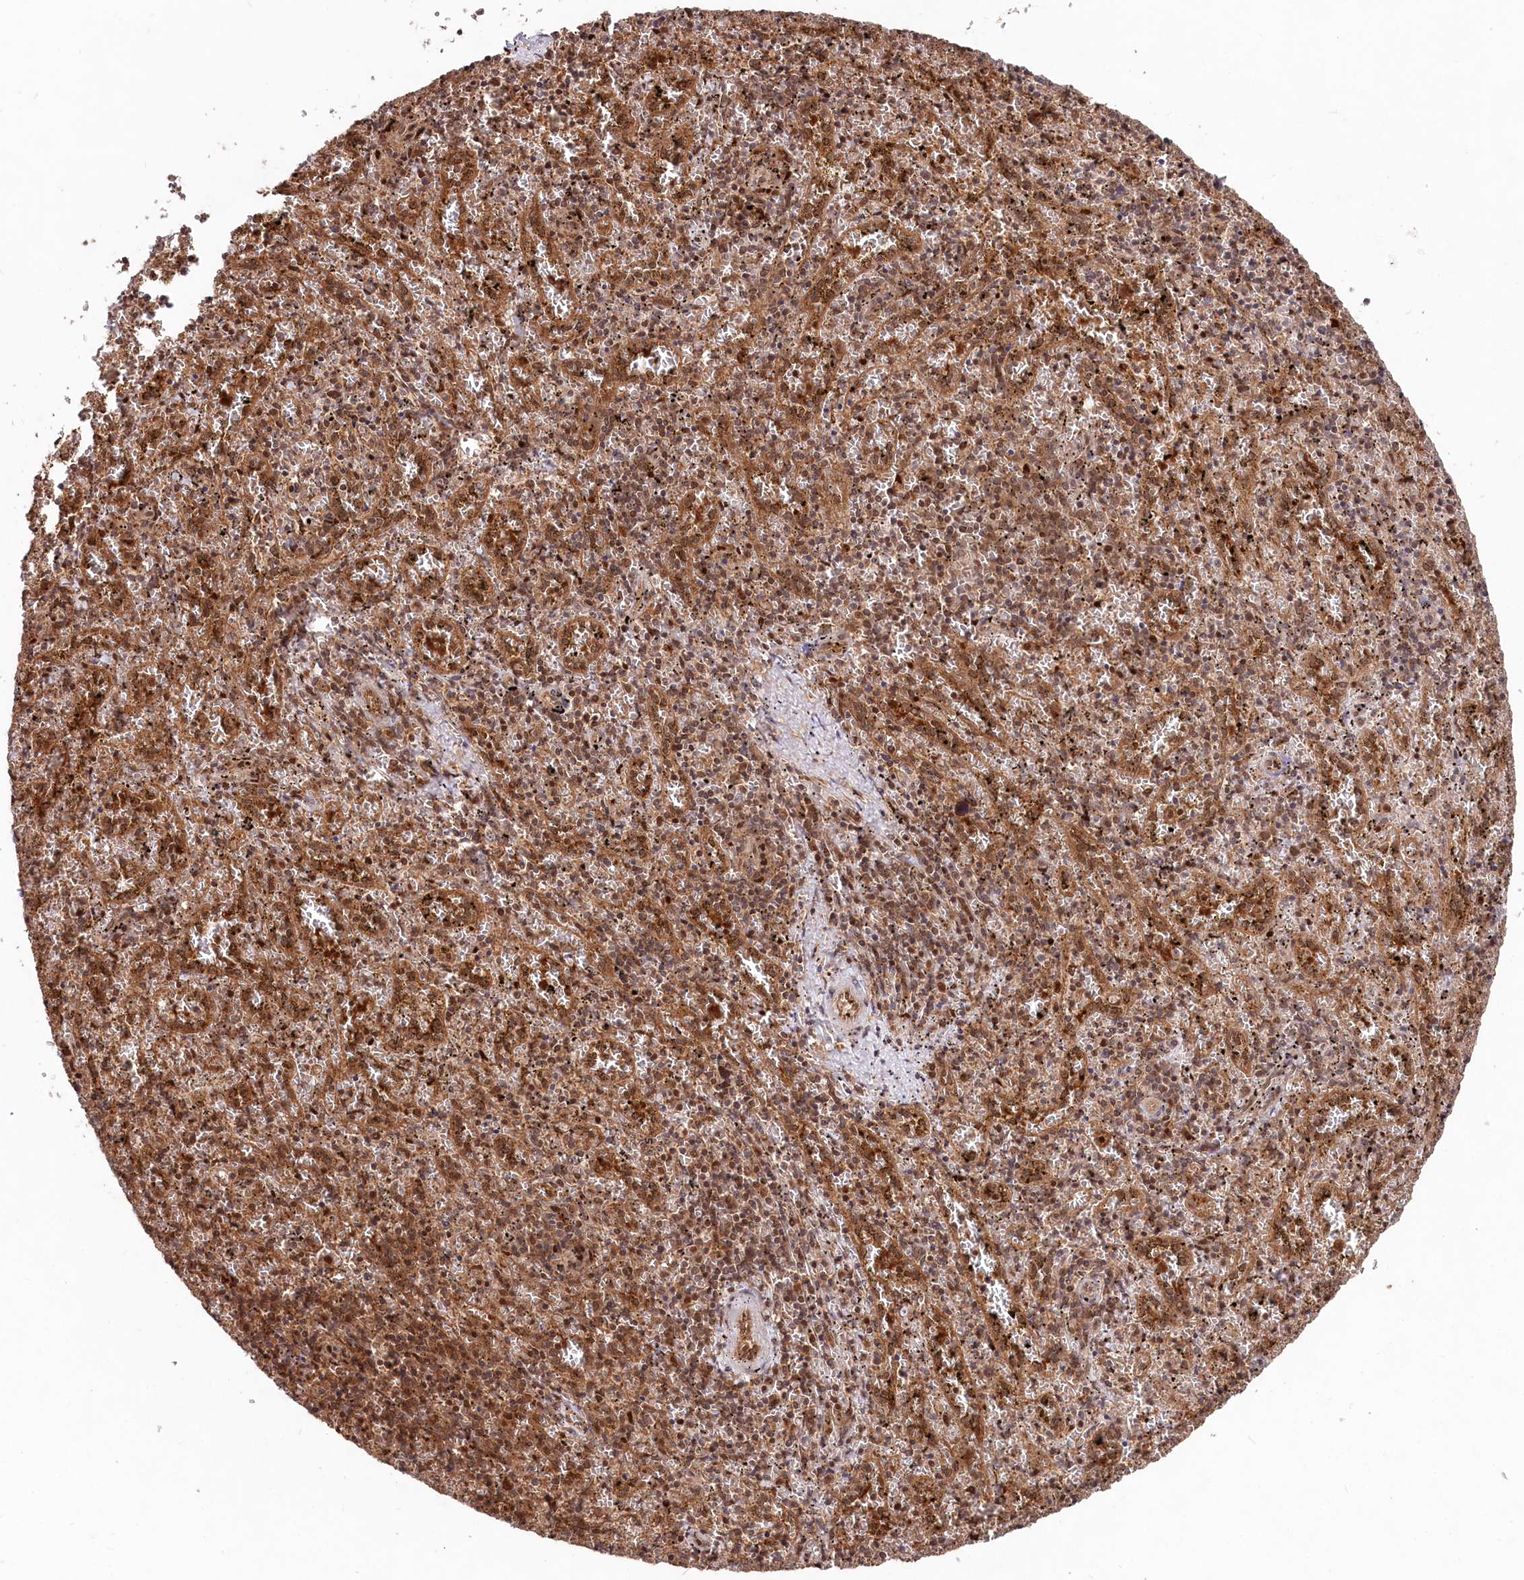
{"staining": {"intensity": "moderate", "quantity": ">75%", "location": "cytoplasmic/membranous,nuclear"}, "tissue": "spleen", "cell_type": "Cells in red pulp", "image_type": "normal", "snomed": [{"axis": "morphology", "description": "Normal tissue, NOS"}, {"axis": "topography", "description": "Spleen"}], "caption": "This is an image of IHC staining of normal spleen, which shows moderate staining in the cytoplasmic/membranous,nuclear of cells in red pulp.", "gene": "PSMA1", "patient": {"sex": "male", "age": 11}}